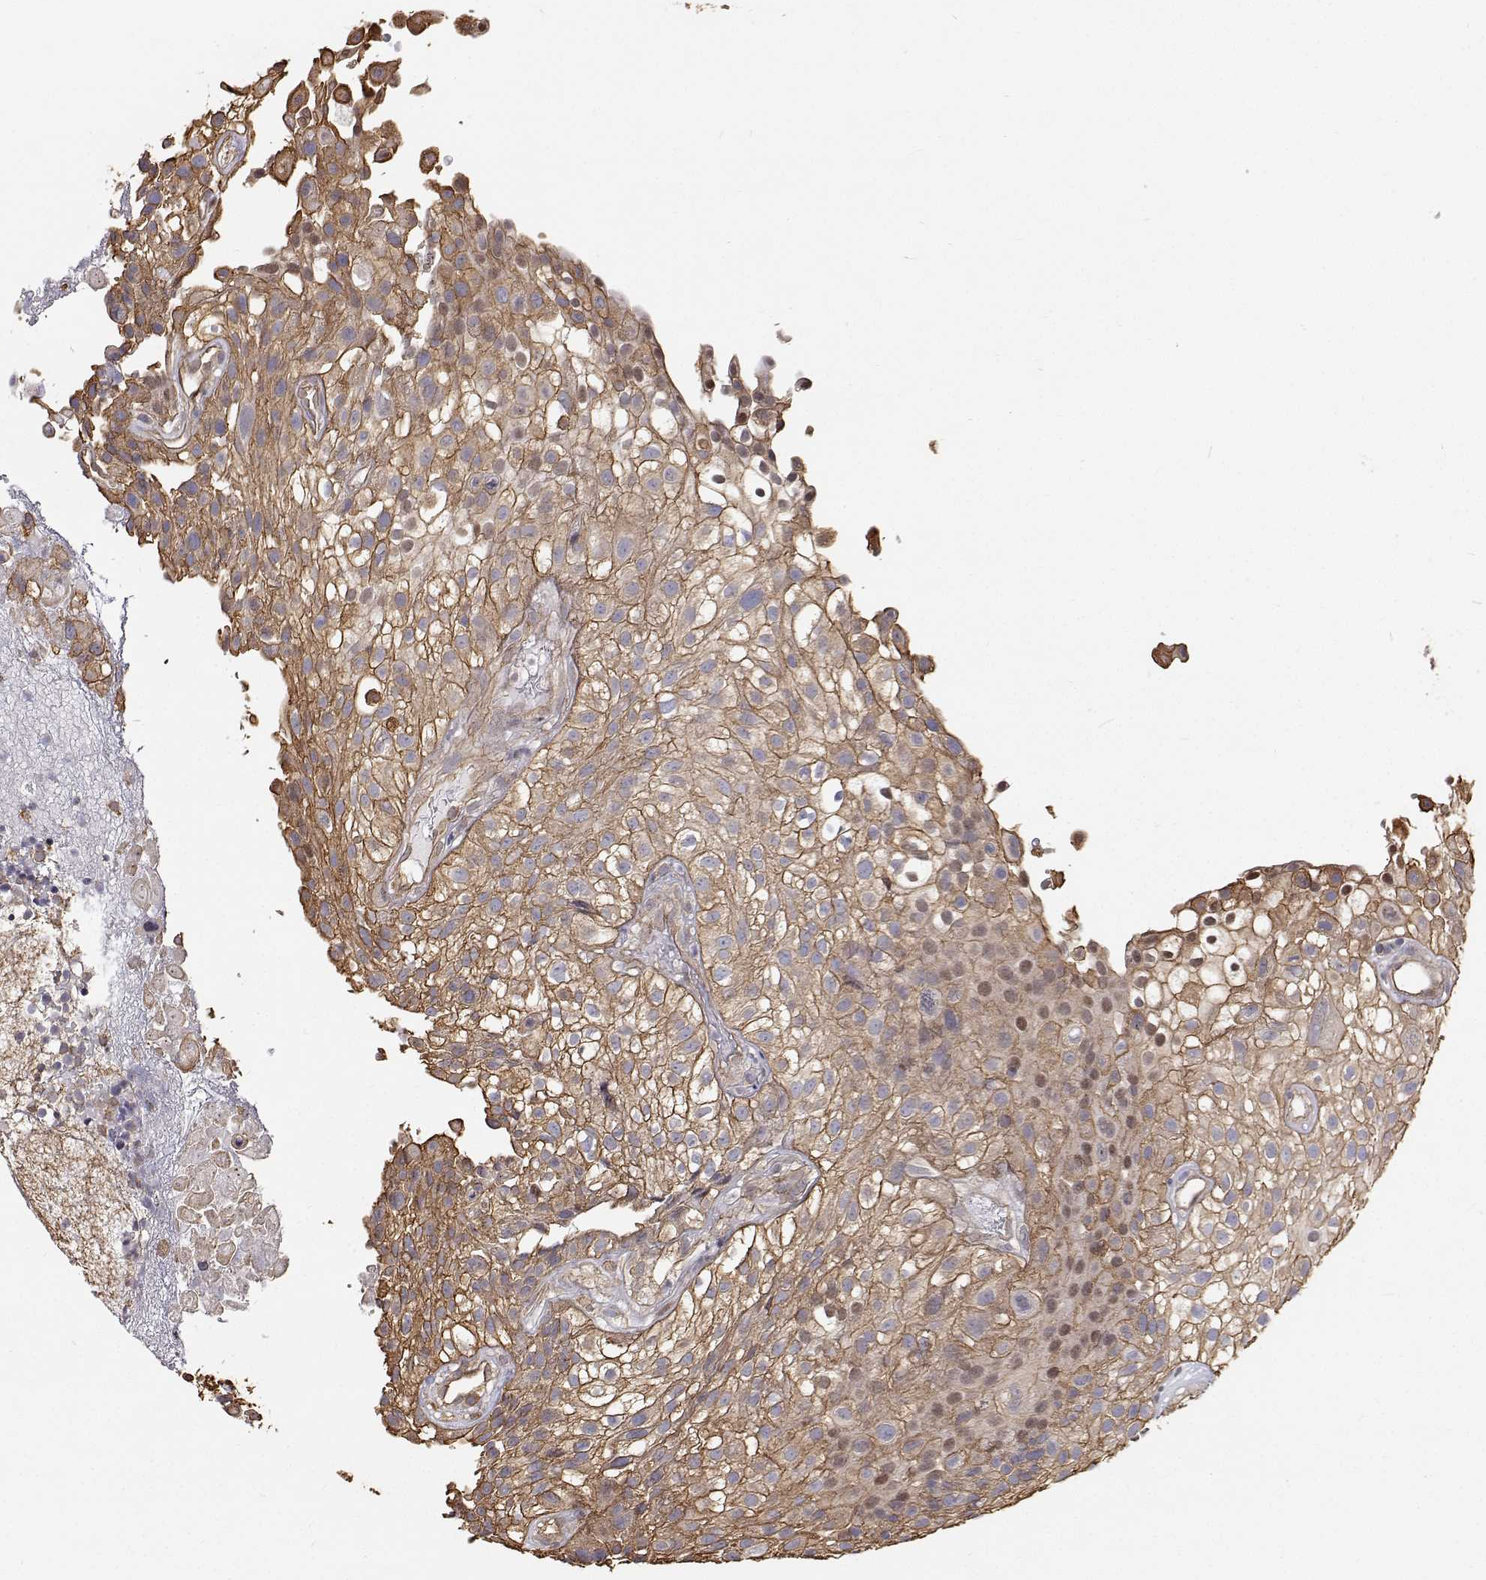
{"staining": {"intensity": "weak", "quantity": ">75%", "location": "cytoplasmic/membranous"}, "tissue": "urothelial cancer", "cell_type": "Tumor cells", "image_type": "cancer", "snomed": [{"axis": "morphology", "description": "Urothelial carcinoma, High grade"}, {"axis": "topography", "description": "Urinary bladder"}], "caption": "Immunohistochemical staining of human high-grade urothelial carcinoma reveals weak cytoplasmic/membranous protein expression in approximately >75% of tumor cells.", "gene": "GSDMA", "patient": {"sex": "male", "age": 56}}